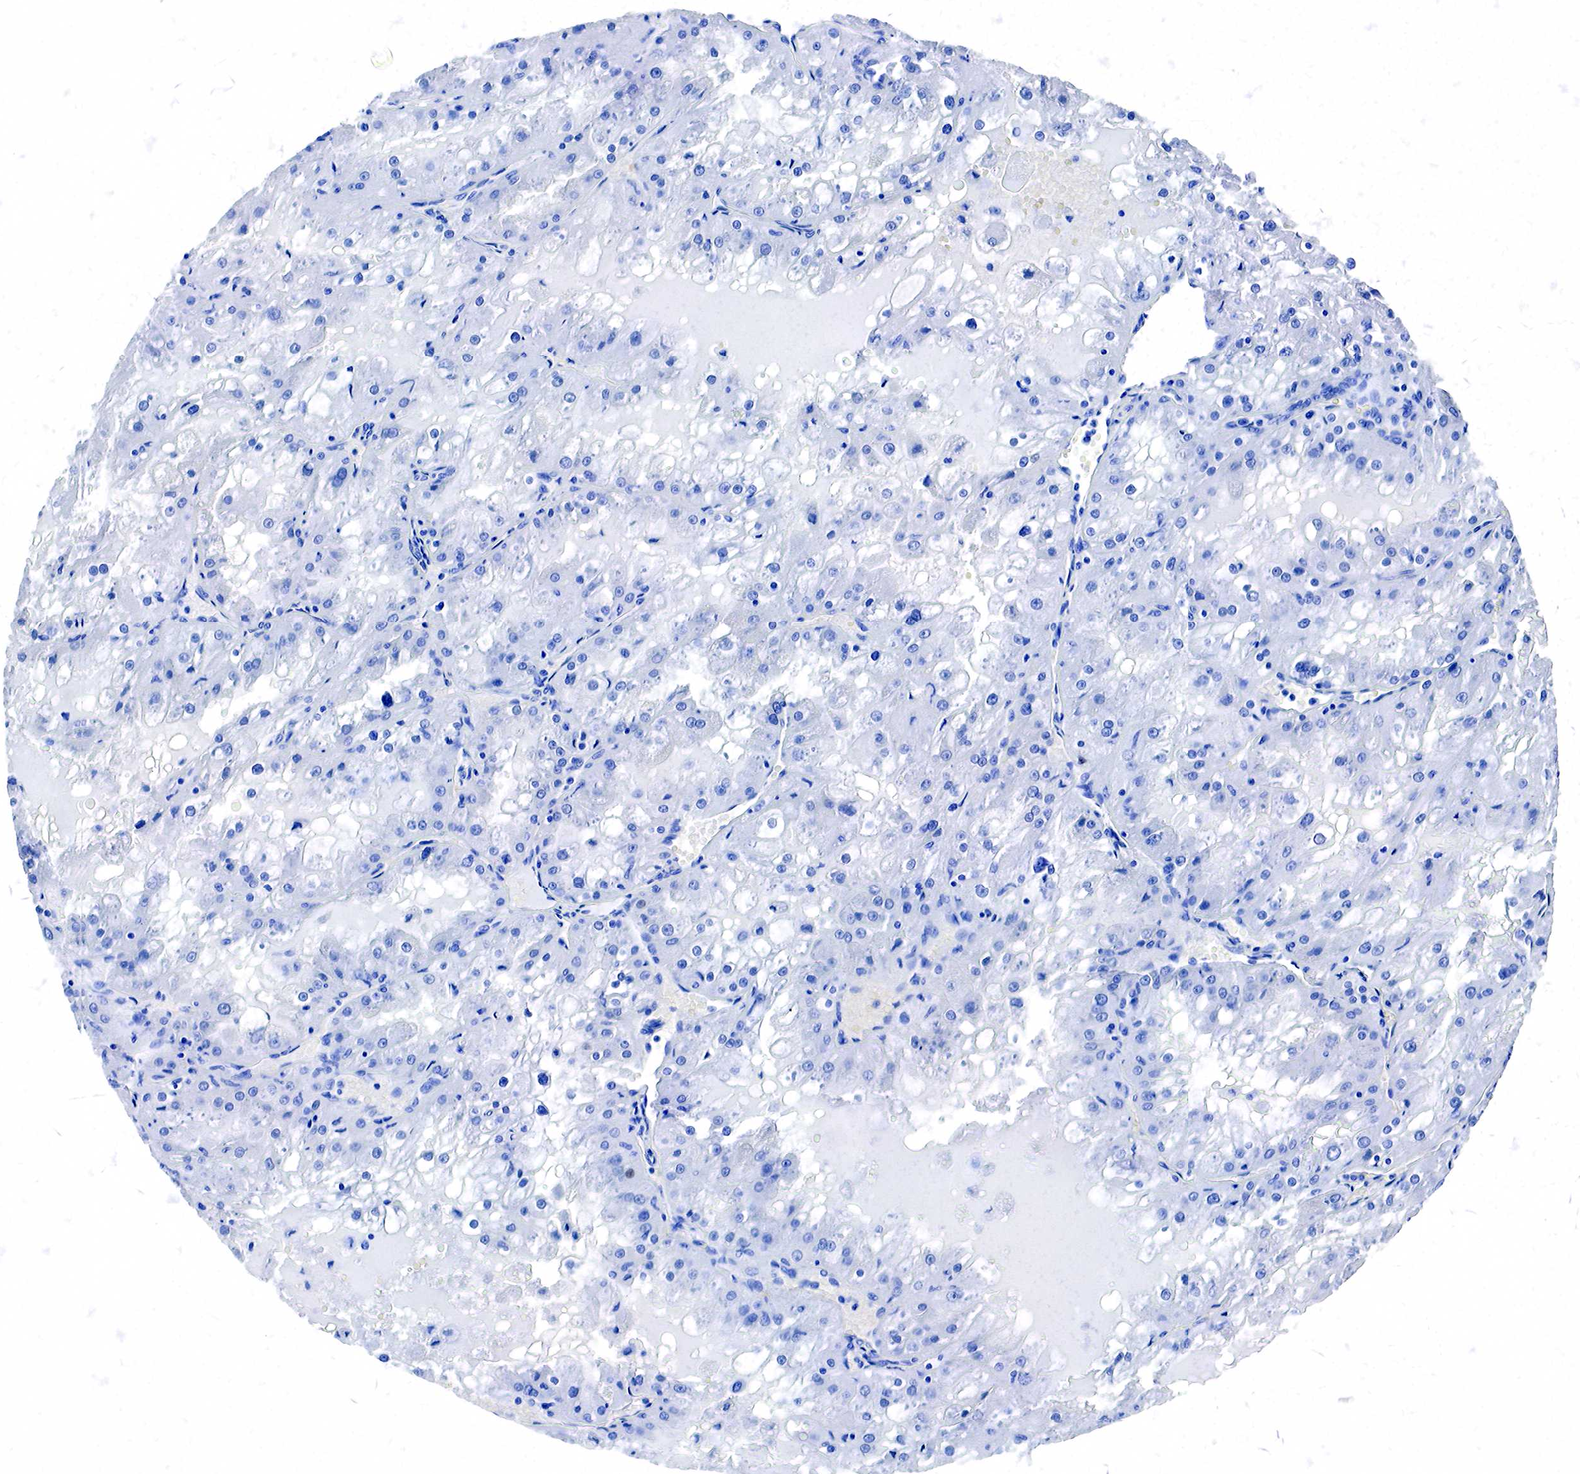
{"staining": {"intensity": "negative", "quantity": "none", "location": "none"}, "tissue": "renal cancer", "cell_type": "Tumor cells", "image_type": "cancer", "snomed": [{"axis": "morphology", "description": "Adenocarcinoma, NOS"}, {"axis": "topography", "description": "Kidney"}], "caption": "Human adenocarcinoma (renal) stained for a protein using IHC shows no staining in tumor cells.", "gene": "ACP3", "patient": {"sex": "female", "age": 74}}